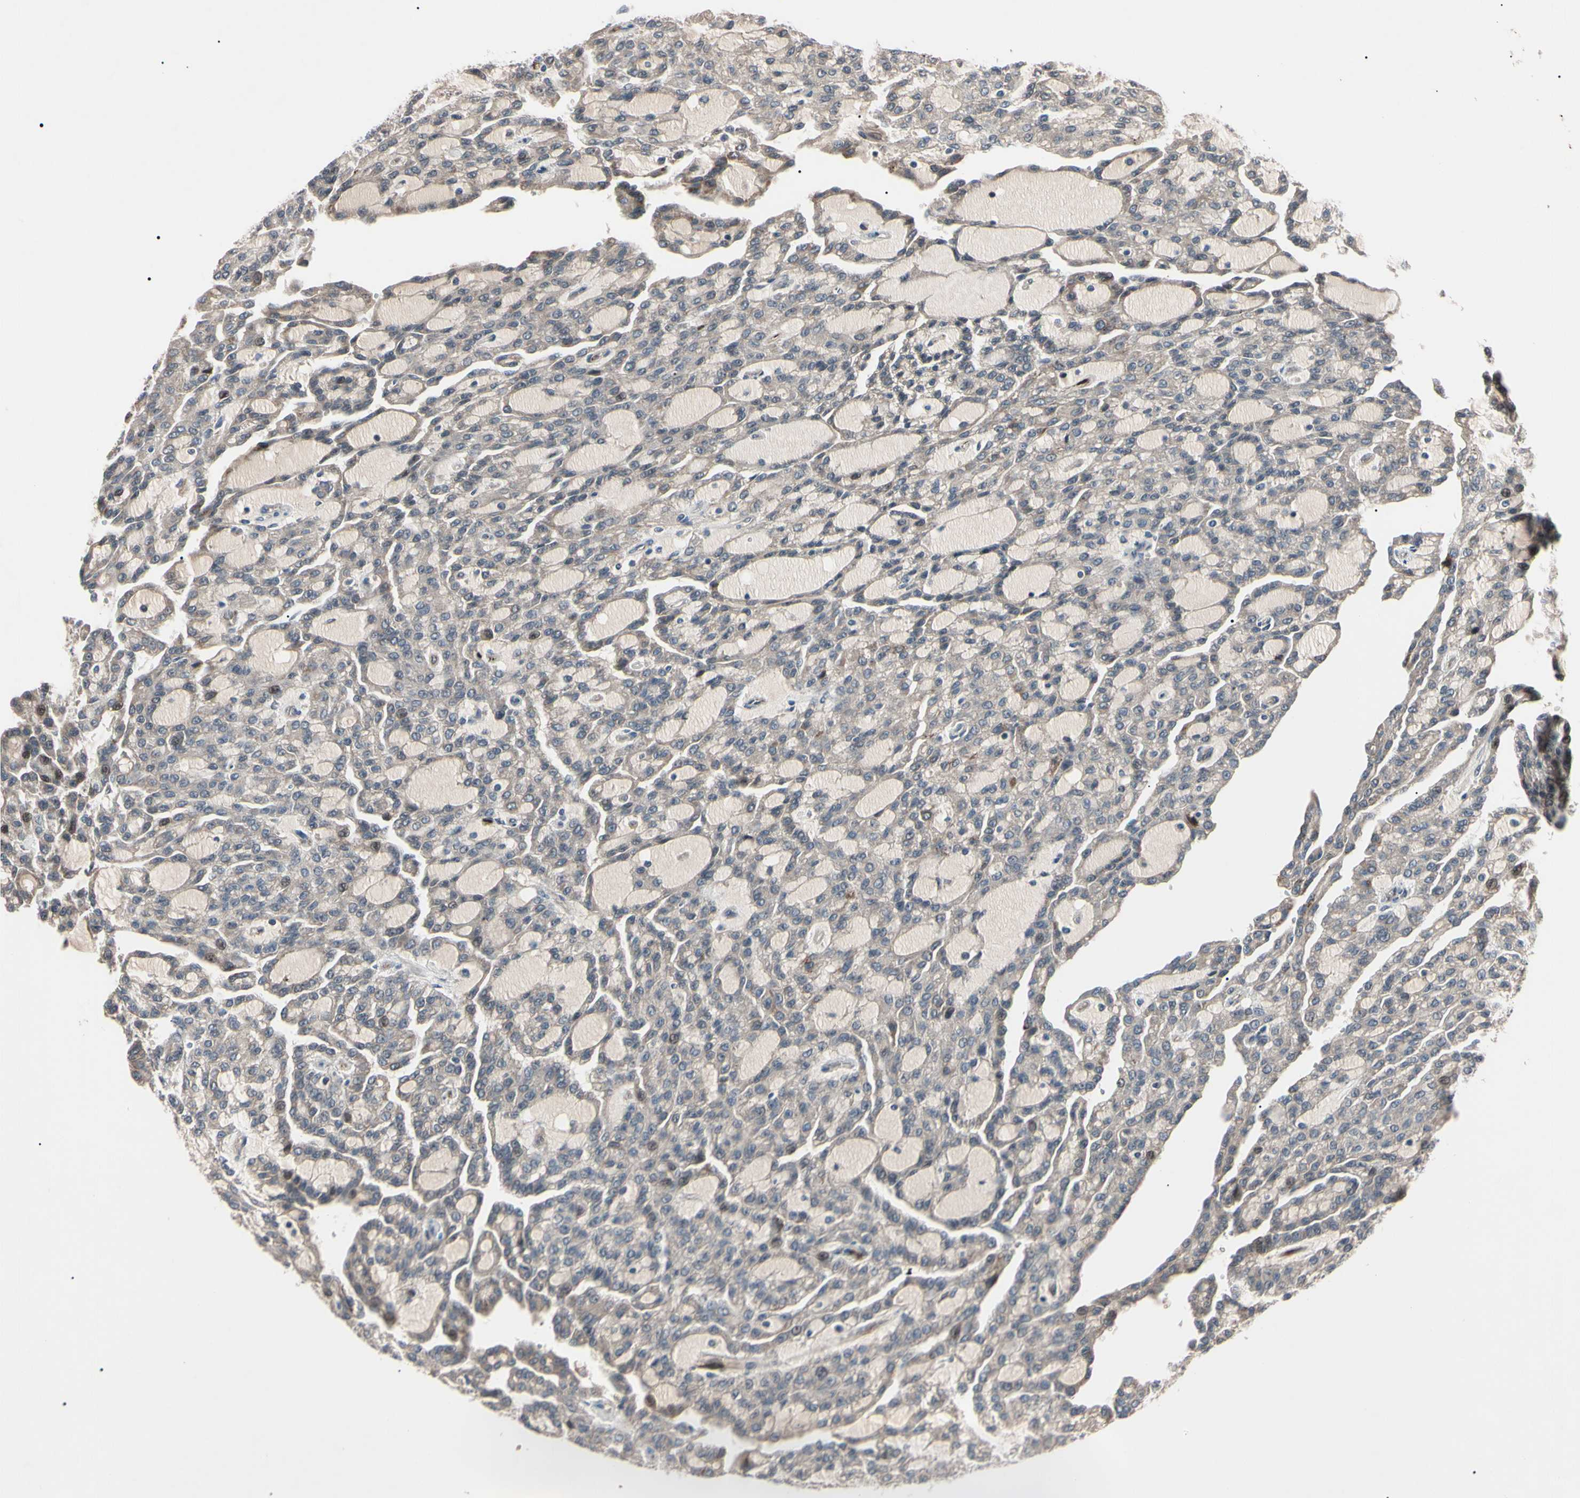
{"staining": {"intensity": "moderate", "quantity": ">75%", "location": "cytoplasmic/membranous"}, "tissue": "renal cancer", "cell_type": "Tumor cells", "image_type": "cancer", "snomed": [{"axis": "morphology", "description": "Adenocarcinoma, NOS"}, {"axis": "topography", "description": "Kidney"}], "caption": "Protein staining displays moderate cytoplasmic/membranous expression in about >75% of tumor cells in renal cancer.", "gene": "TRAF5", "patient": {"sex": "male", "age": 63}}